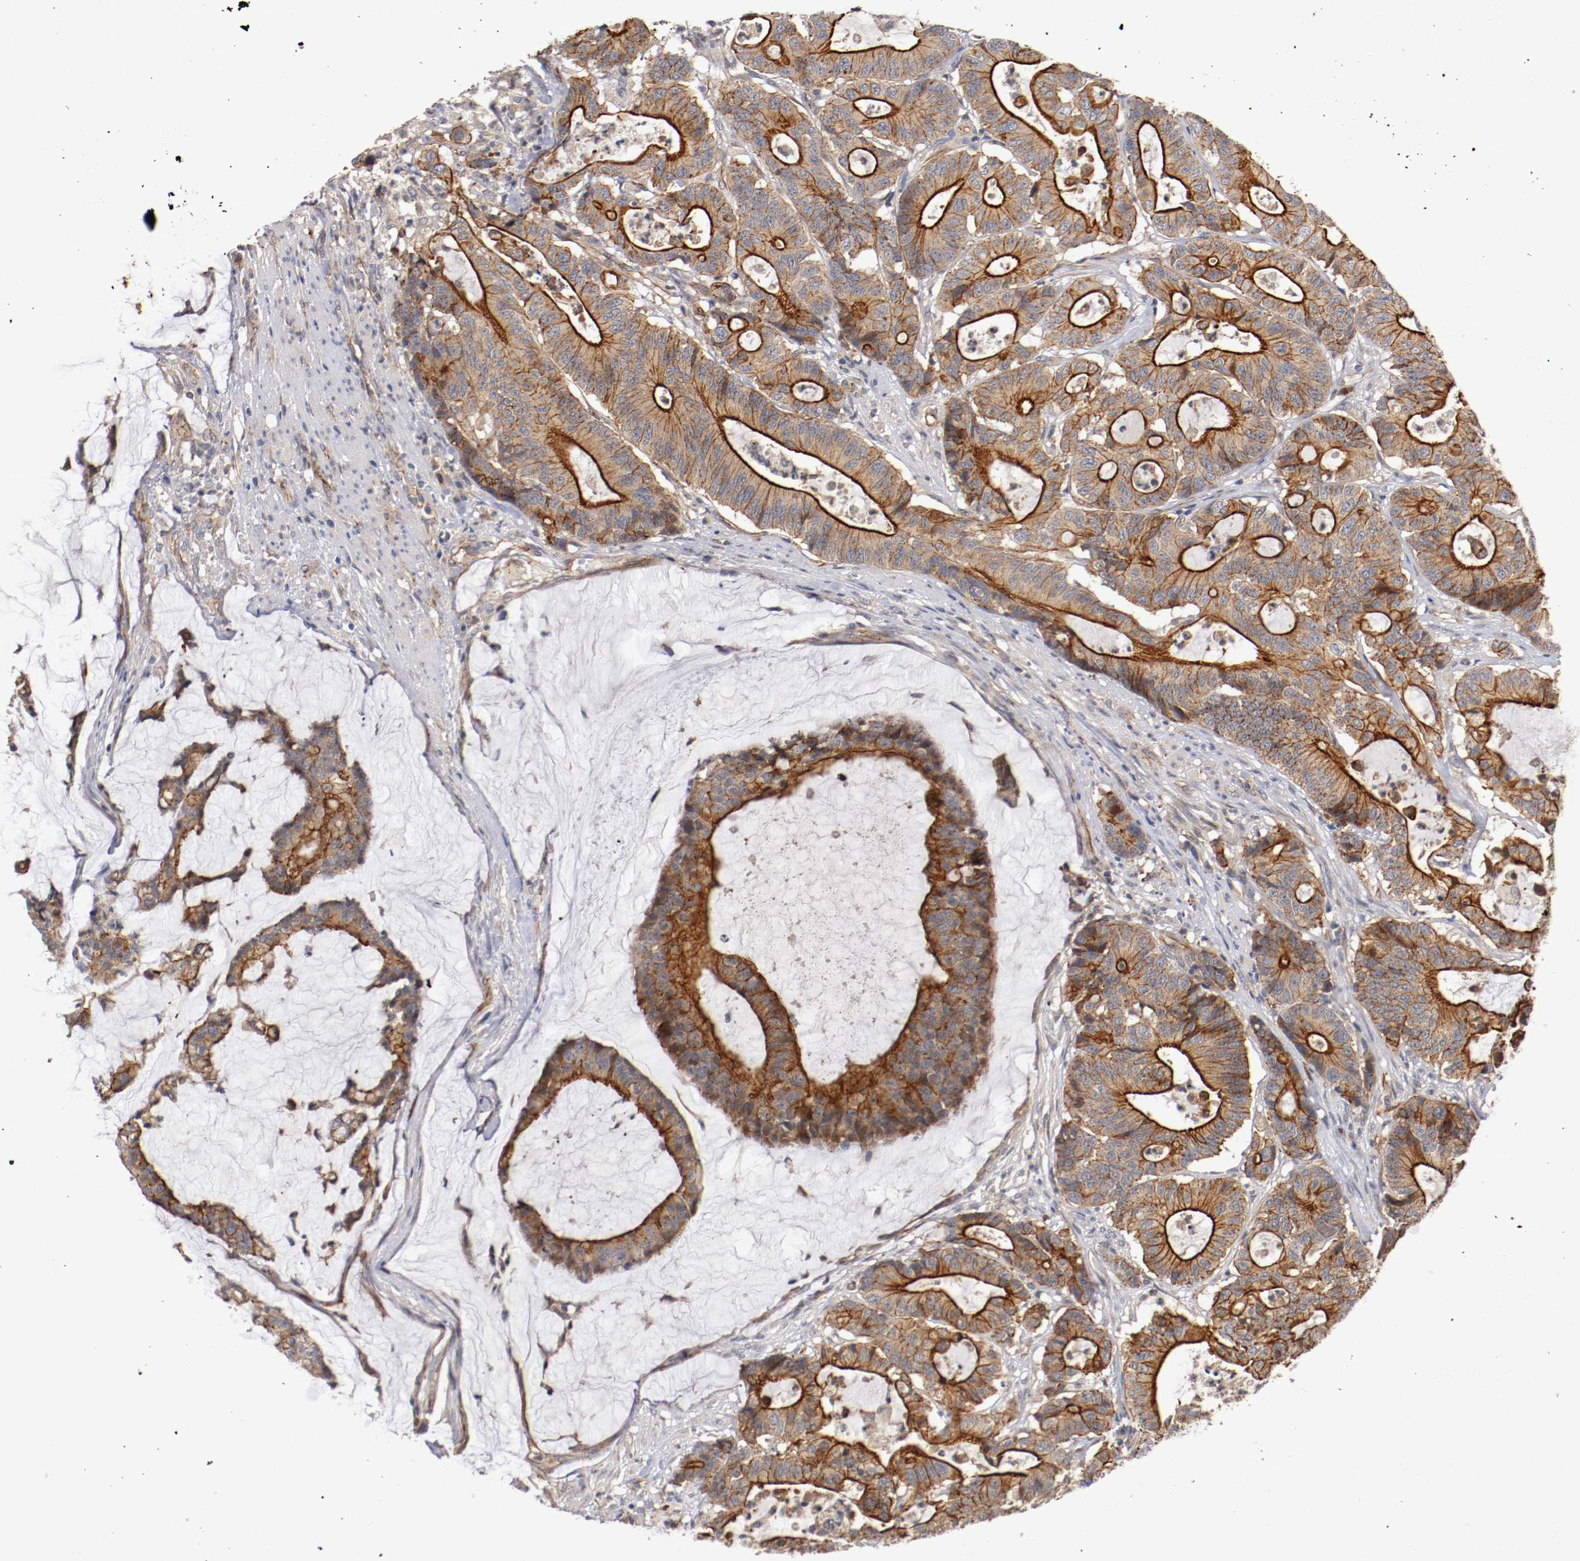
{"staining": {"intensity": "strong", "quantity": ">75%", "location": "cytoplasmic/membranous"}, "tissue": "colorectal cancer", "cell_type": "Tumor cells", "image_type": "cancer", "snomed": [{"axis": "morphology", "description": "Adenocarcinoma, NOS"}, {"axis": "topography", "description": "Colon"}], "caption": "Immunohistochemistry (IHC) staining of colorectal cancer (adenocarcinoma), which demonstrates high levels of strong cytoplasmic/membranous expression in about >75% of tumor cells indicating strong cytoplasmic/membranous protein staining. The staining was performed using DAB (brown) for protein detection and nuclei were counterstained in hematoxylin (blue).", "gene": "TYK2", "patient": {"sex": "female", "age": 84}}